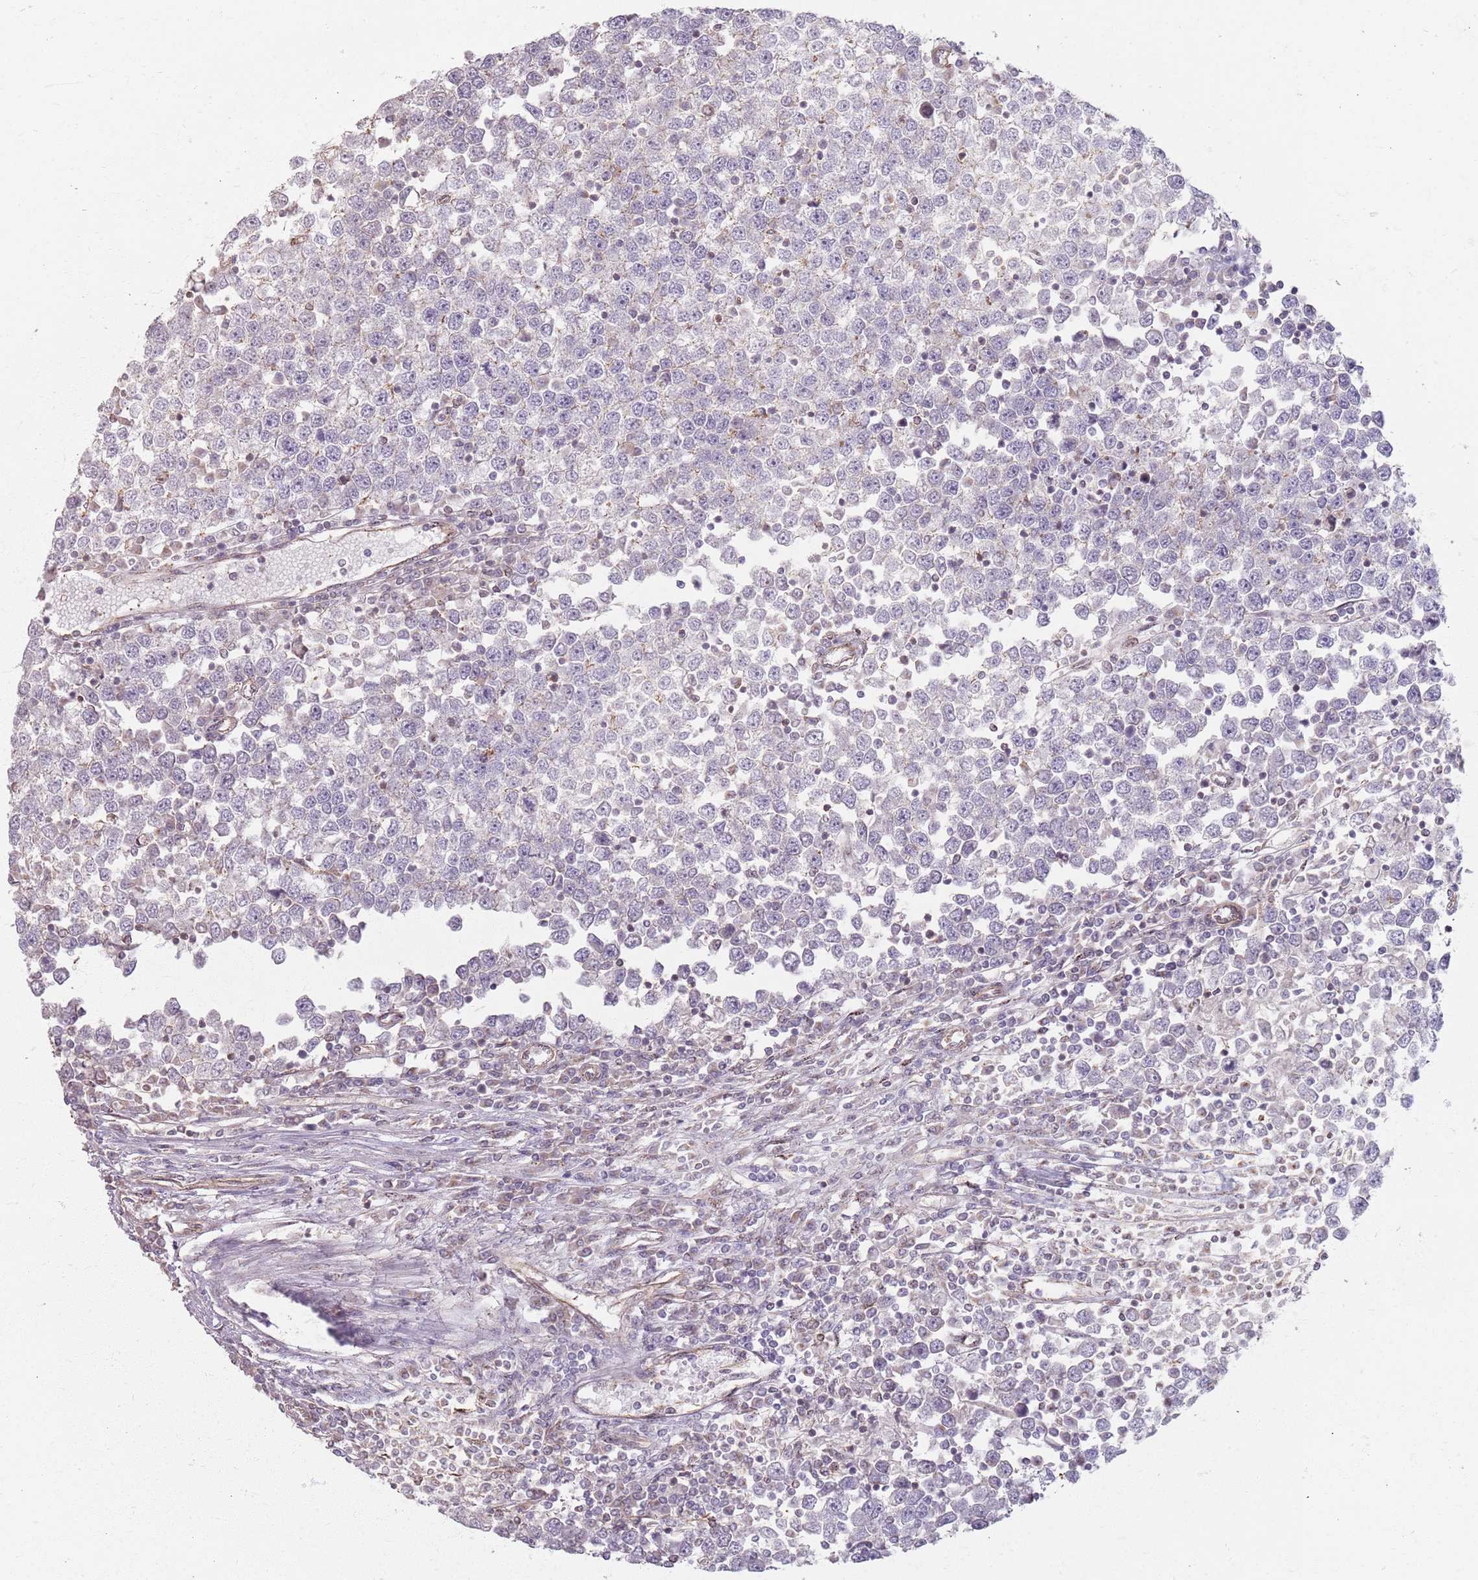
{"staining": {"intensity": "weak", "quantity": "25%-75%", "location": "cytoplasmic/membranous"}, "tissue": "testis cancer", "cell_type": "Tumor cells", "image_type": "cancer", "snomed": [{"axis": "morphology", "description": "Seminoma, NOS"}, {"axis": "topography", "description": "Testis"}], "caption": "Testis cancer (seminoma) stained with a protein marker reveals weak staining in tumor cells.", "gene": "KCNA5", "patient": {"sex": "male", "age": 65}}